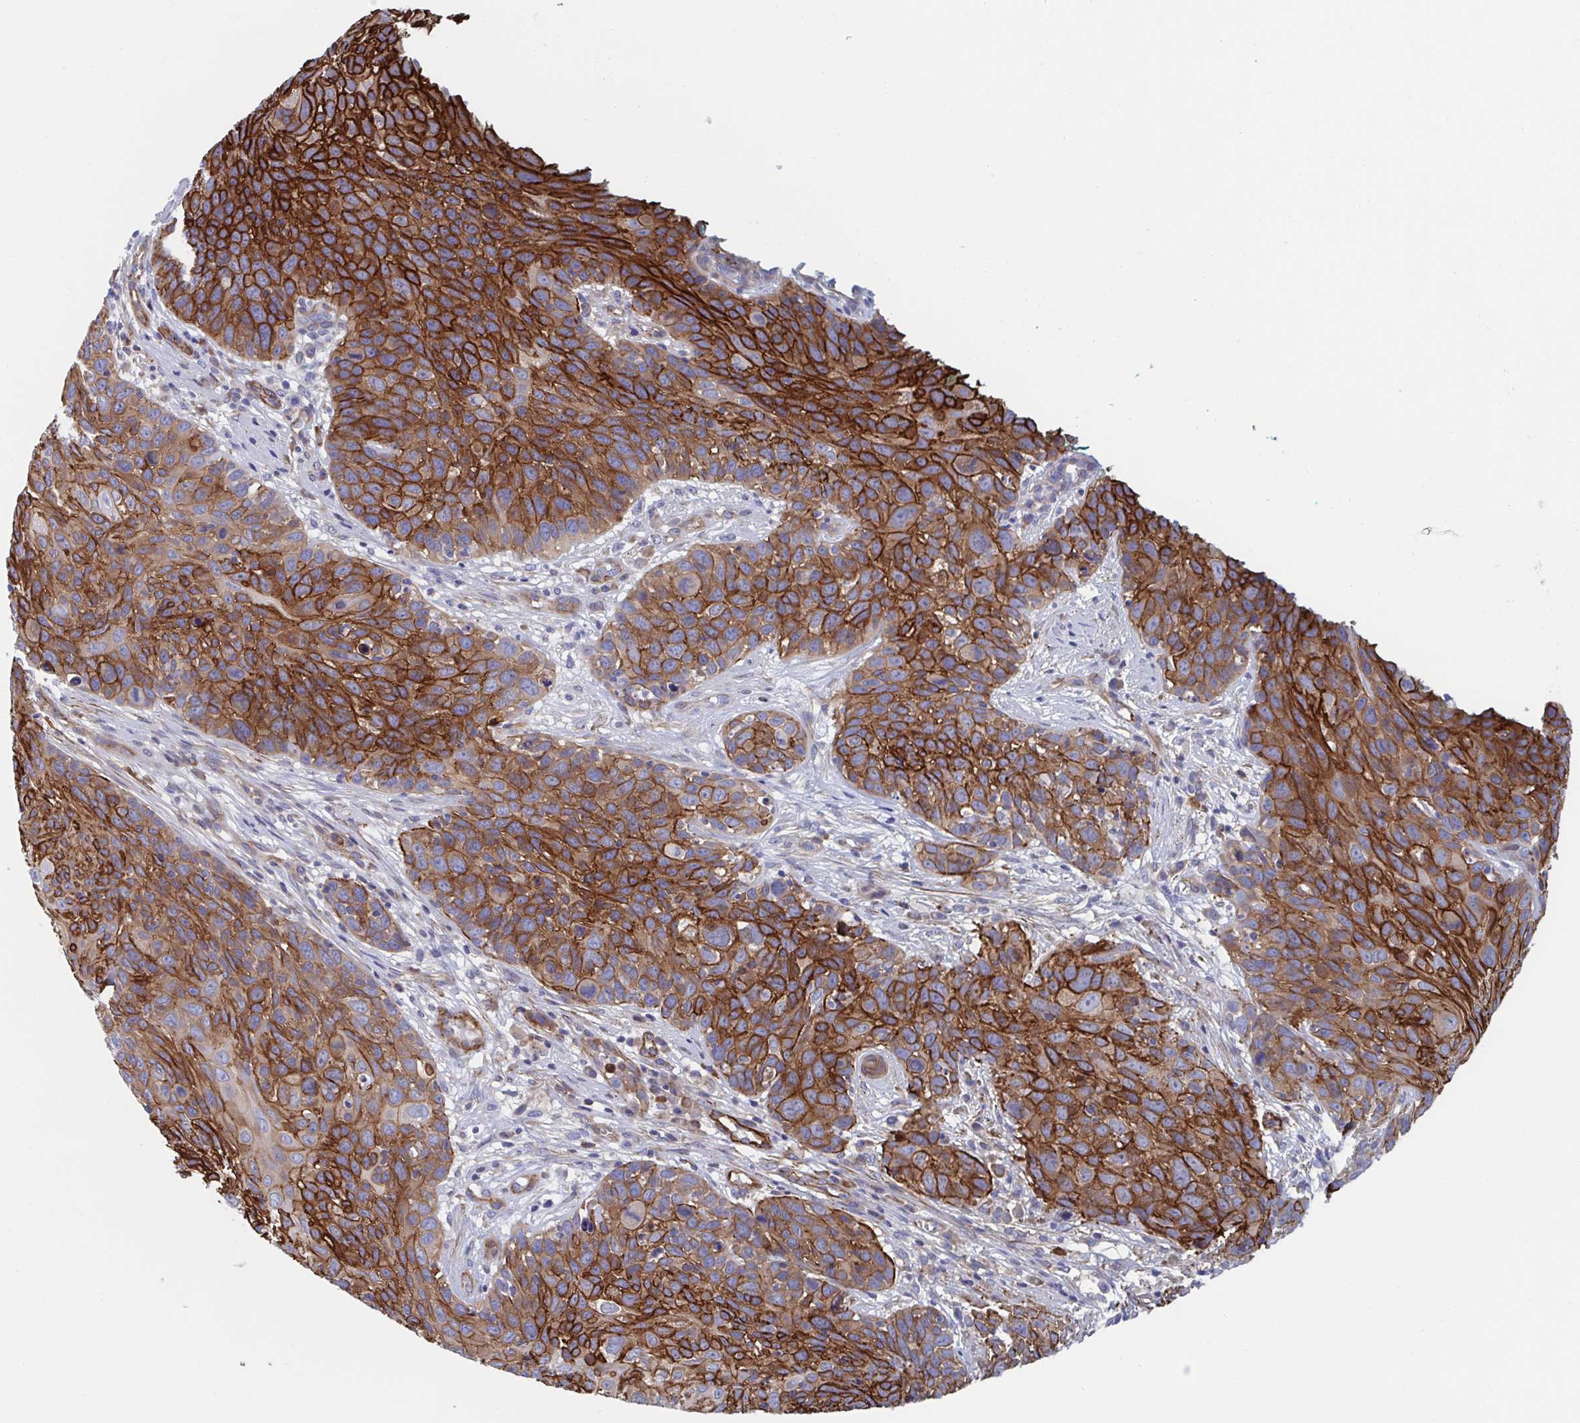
{"staining": {"intensity": "strong", "quantity": ">75%", "location": "cytoplasmic/membranous"}, "tissue": "skin cancer", "cell_type": "Tumor cells", "image_type": "cancer", "snomed": [{"axis": "morphology", "description": "Squamous cell carcinoma, NOS"}, {"axis": "topography", "description": "Skin"}], "caption": "High-power microscopy captured an immunohistochemistry (IHC) photomicrograph of squamous cell carcinoma (skin), revealing strong cytoplasmic/membranous positivity in about >75% of tumor cells.", "gene": "KLC3", "patient": {"sex": "male", "age": 92}}